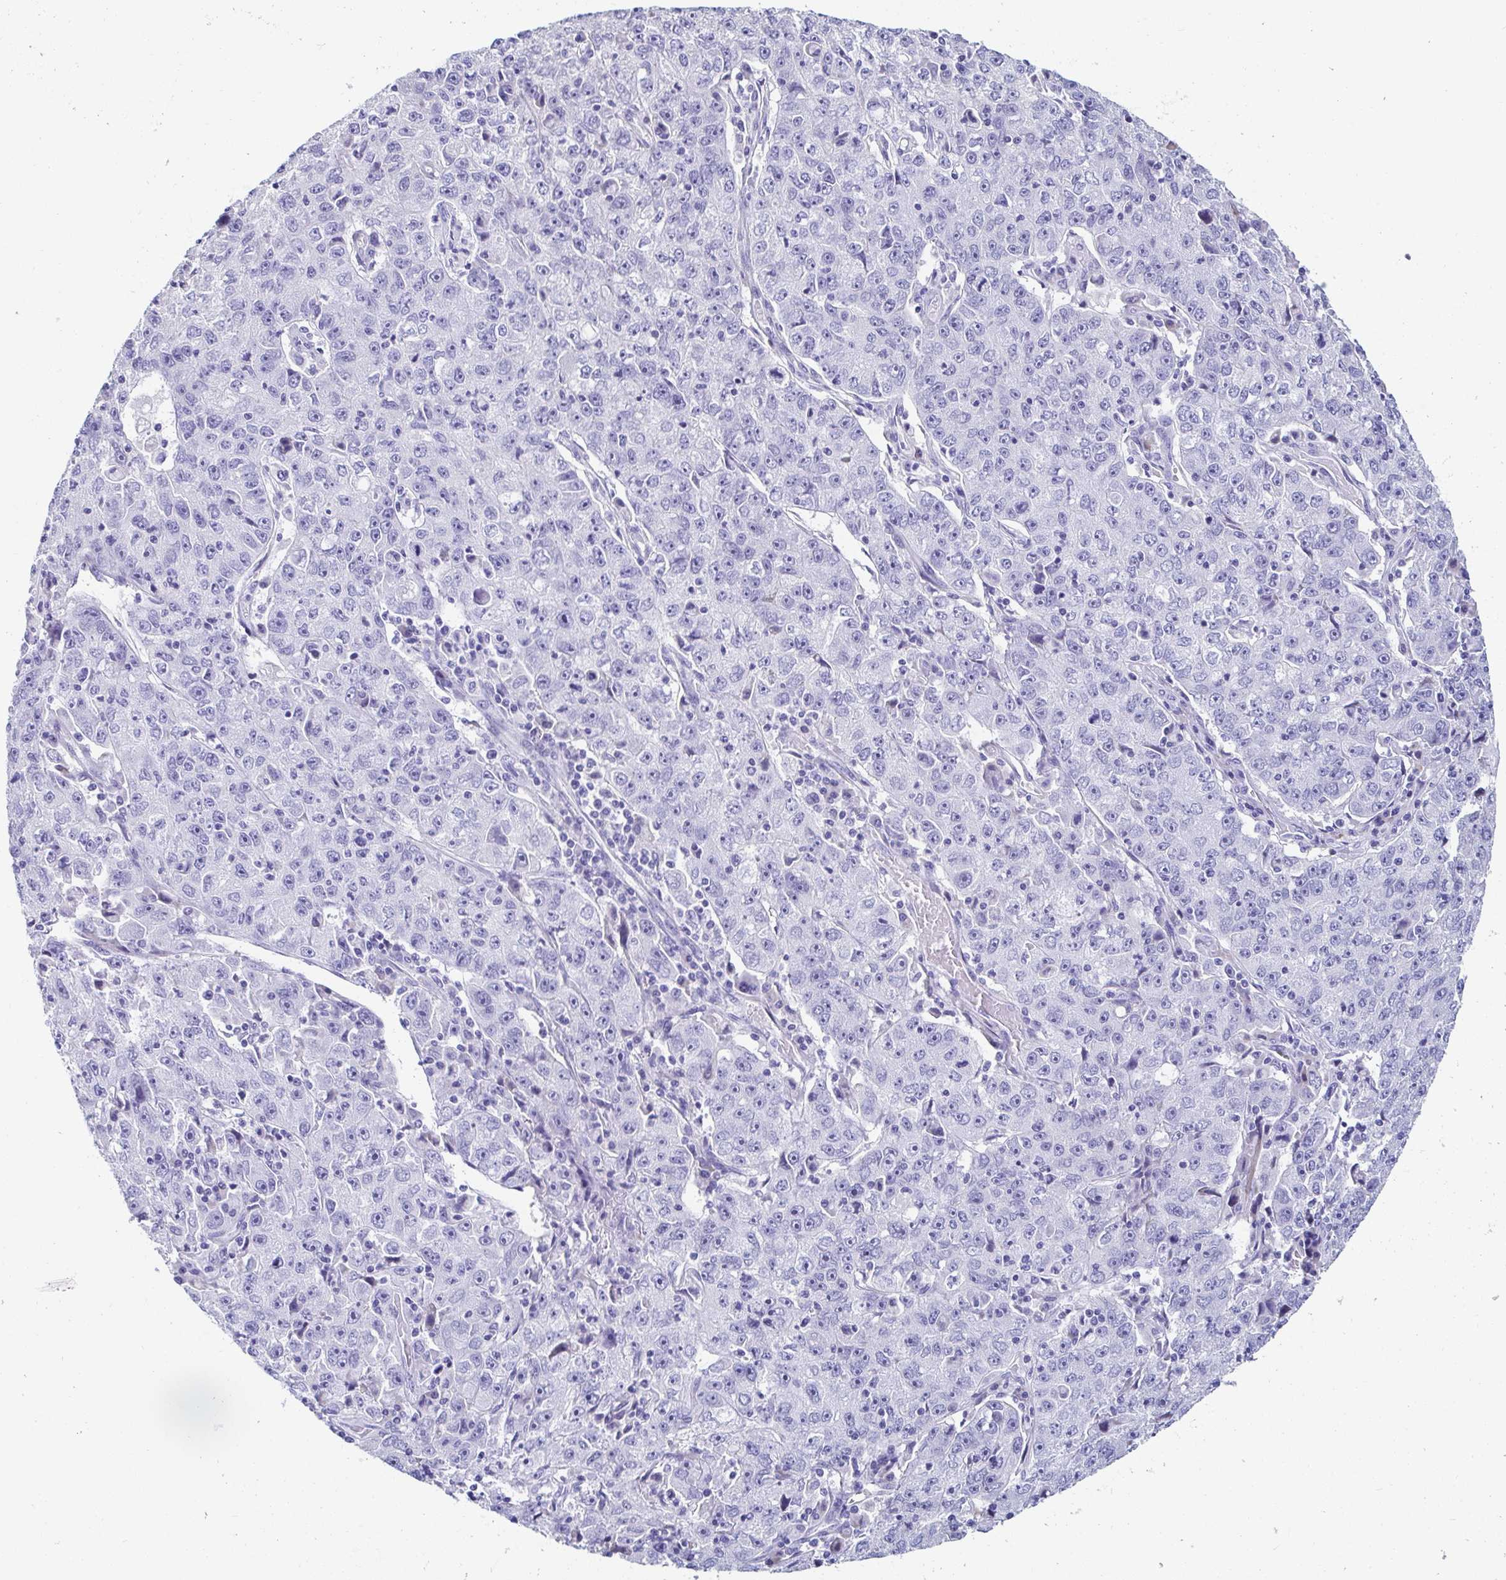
{"staining": {"intensity": "negative", "quantity": "none", "location": "none"}, "tissue": "lung cancer", "cell_type": "Tumor cells", "image_type": "cancer", "snomed": [{"axis": "morphology", "description": "Normal morphology"}, {"axis": "morphology", "description": "Adenocarcinoma, NOS"}, {"axis": "topography", "description": "Lymph node"}, {"axis": "topography", "description": "Lung"}], "caption": "Tumor cells show no significant expression in lung adenocarcinoma.", "gene": "C4orf17", "patient": {"sex": "female", "age": 57}}